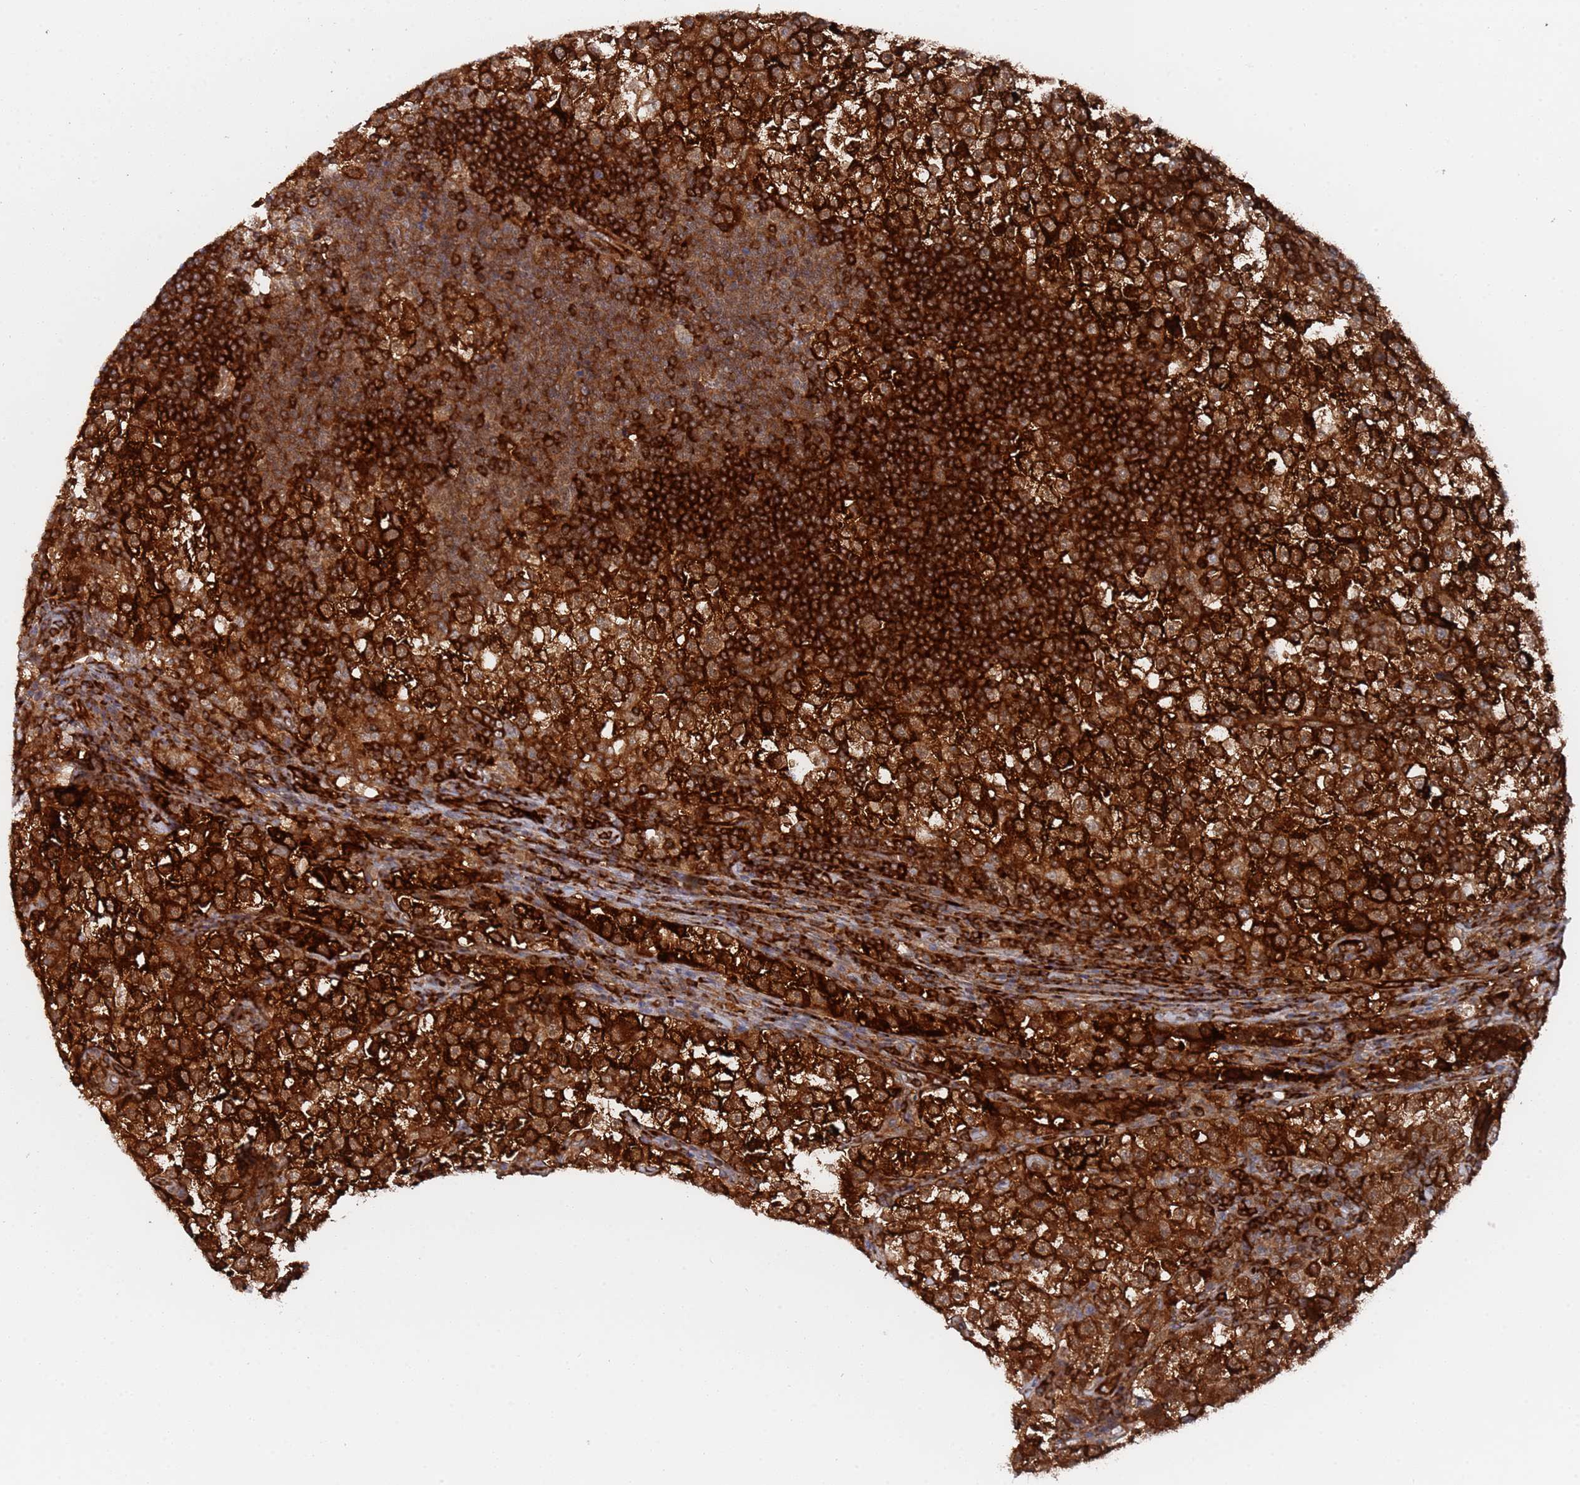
{"staining": {"intensity": "strong", "quantity": ">75%", "location": "cytoplasmic/membranous"}, "tissue": "testis cancer", "cell_type": "Tumor cells", "image_type": "cancer", "snomed": [{"axis": "morphology", "description": "Normal tissue, NOS"}, {"axis": "morphology", "description": "Seminoma, NOS"}, {"axis": "topography", "description": "Testis"}], "caption": "Immunohistochemistry (DAB (3,3'-diaminobenzidine)) staining of testis cancer (seminoma) shows strong cytoplasmic/membranous protein positivity in about >75% of tumor cells.", "gene": "DDX60", "patient": {"sex": "male", "age": 43}}